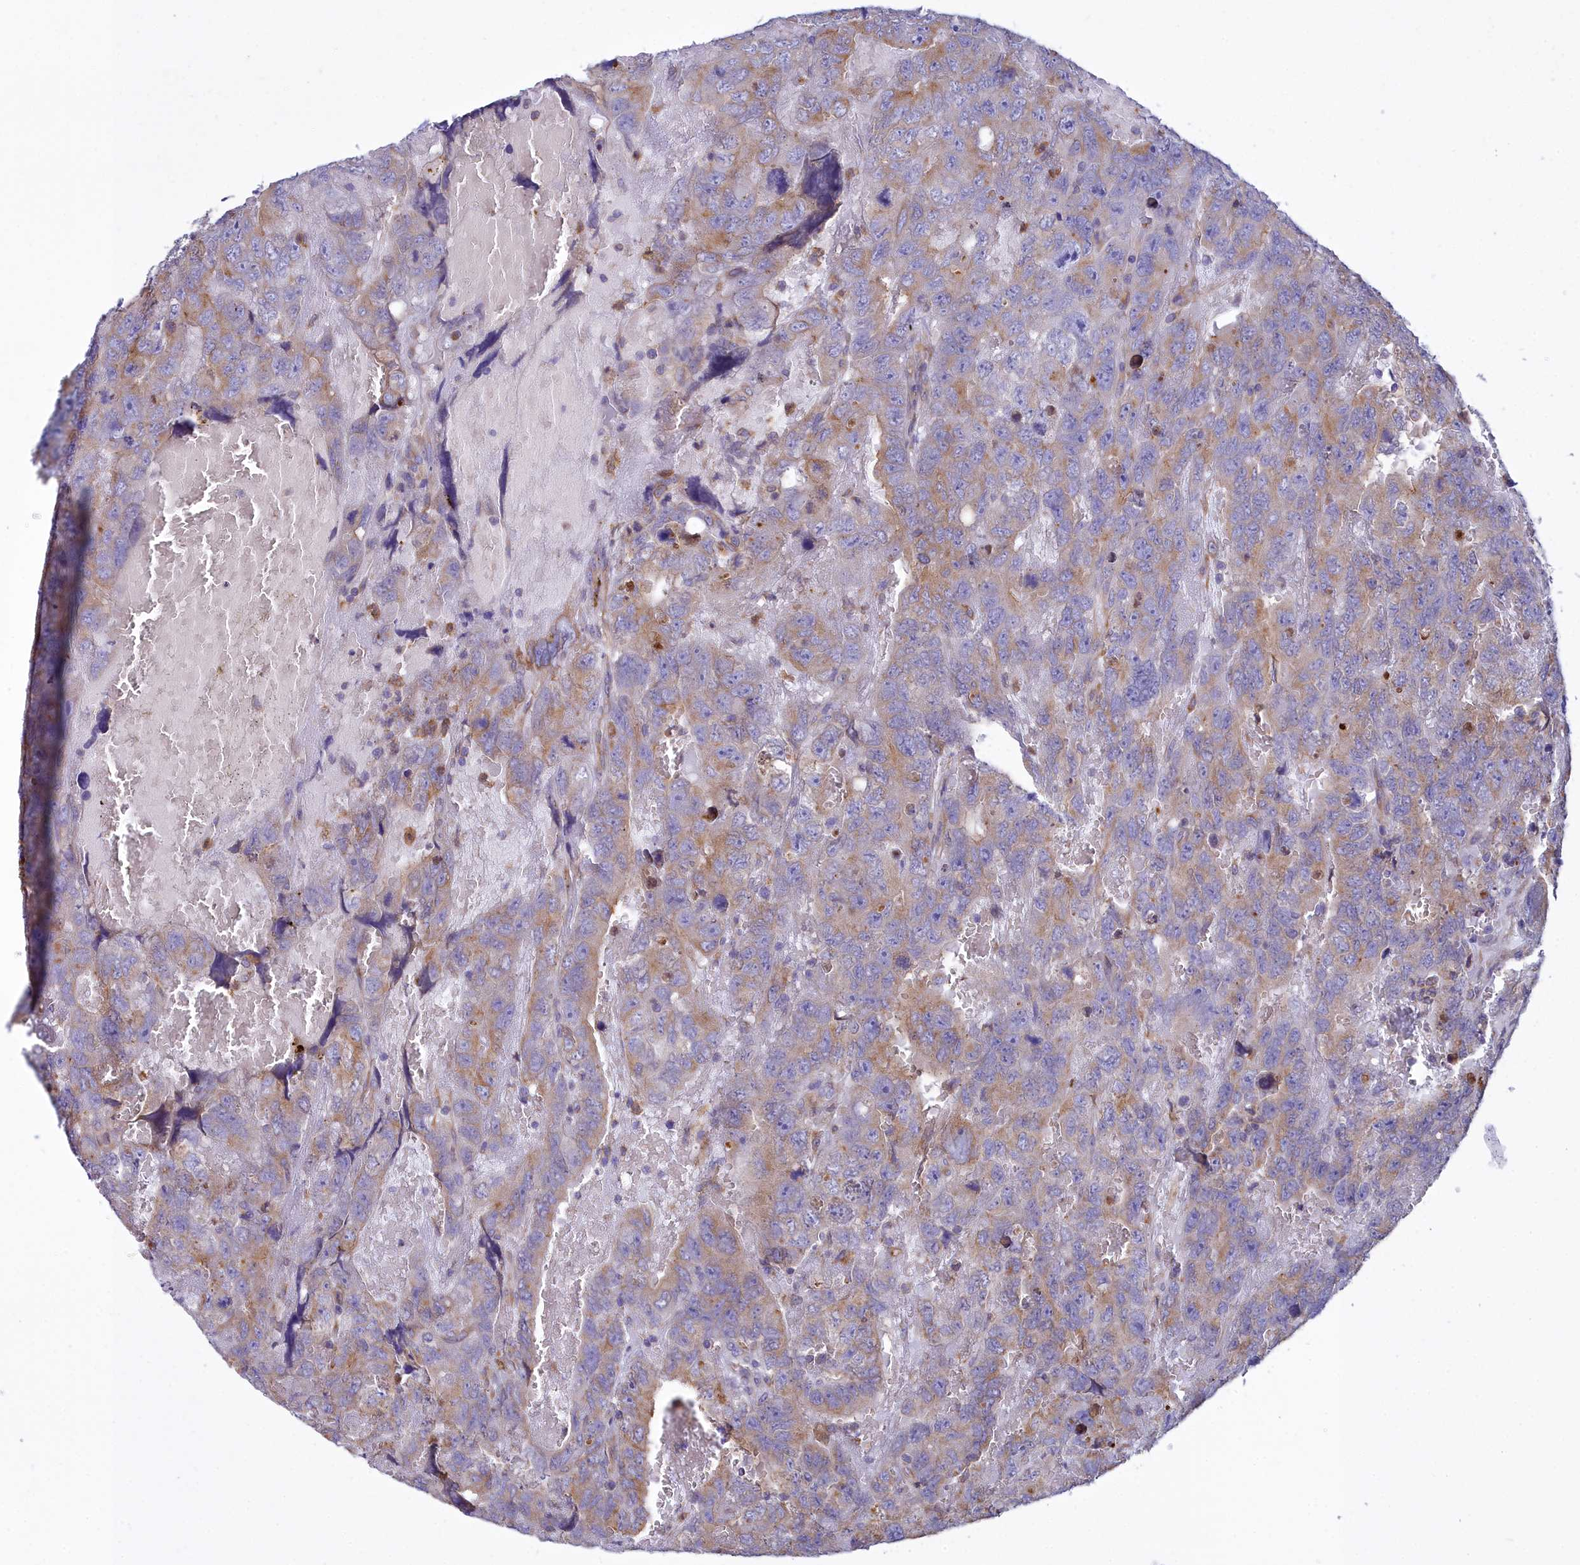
{"staining": {"intensity": "moderate", "quantity": "25%-75%", "location": "cytoplasmic/membranous"}, "tissue": "testis cancer", "cell_type": "Tumor cells", "image_type": "cancer", "snomed": [{"axis": "morphology", "description": "Carcinoma, Embryonal, NOS"}, {"axis": "topography", "description": "Testis"}], "caption": "Brown immunohistochemical staining in human testis embryonal carcinoma demonstrates moderate cytoplasmic/membranous staining in about 25%-75% of tumor cells.", "gene": "HM13", "patient": {"sex": "male", "age": 45}}